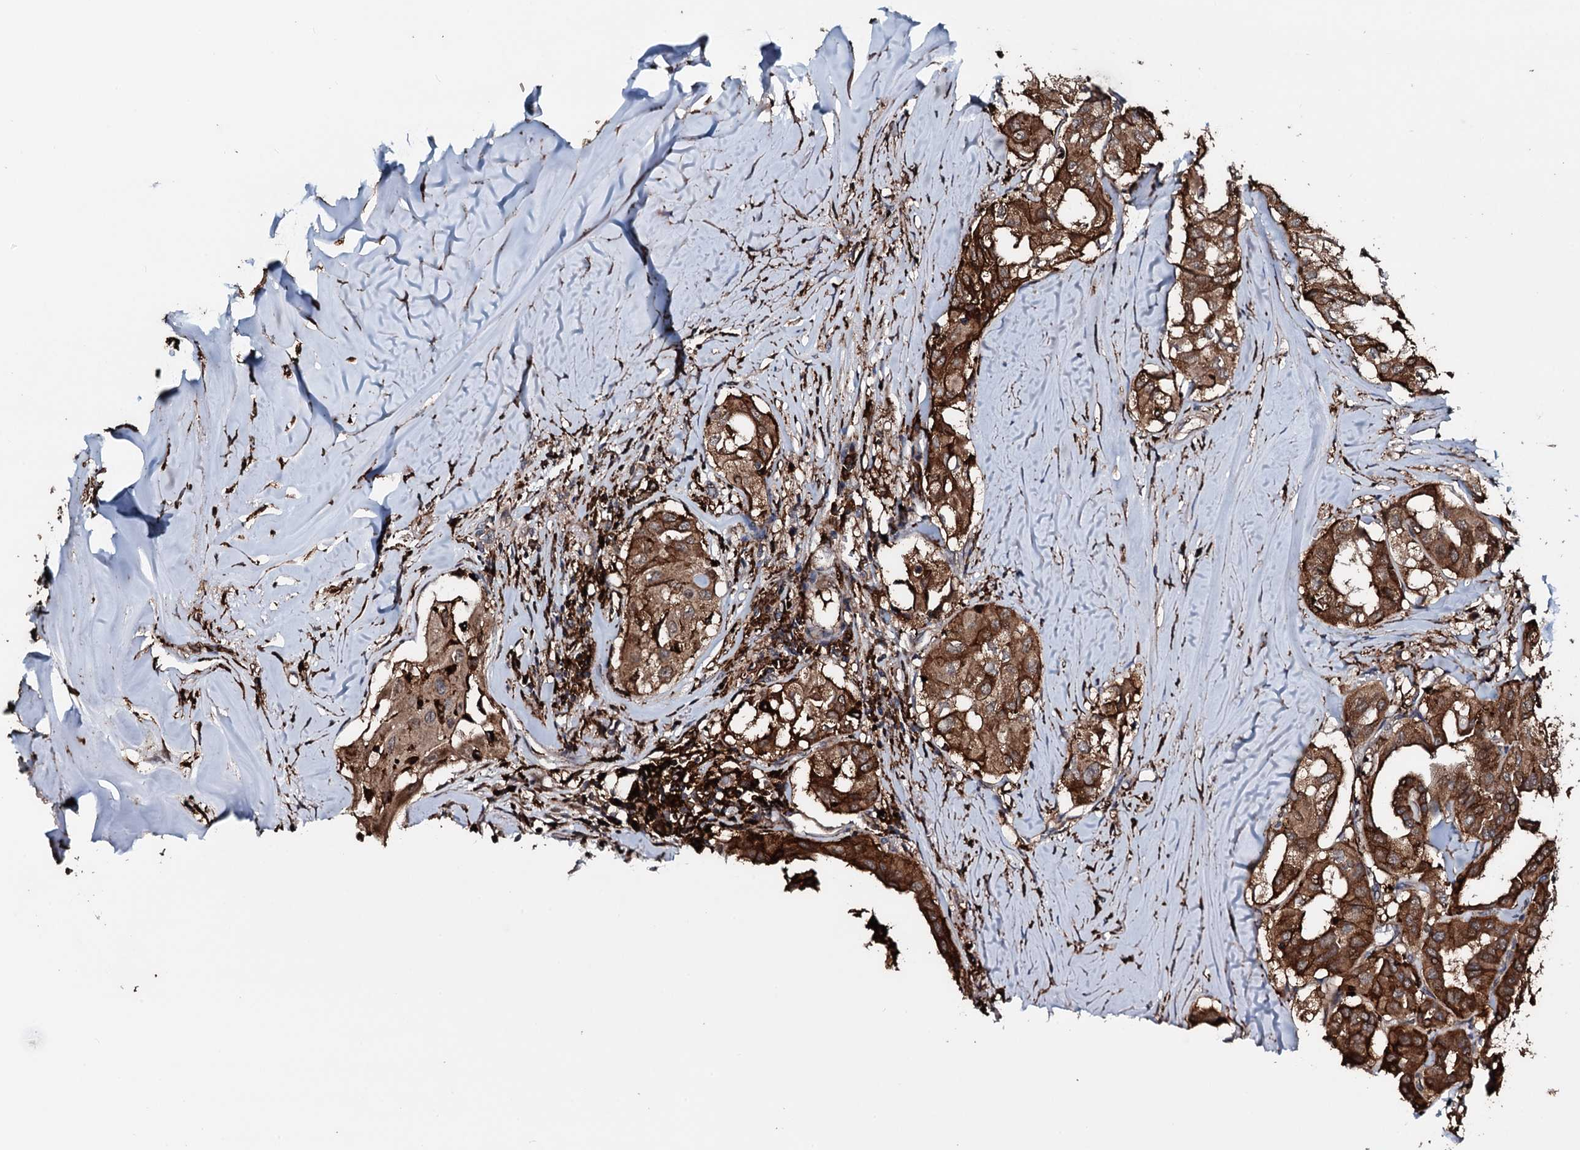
{"staining": {"intensity": "strong", "quantity": ">75%", "location": "cytoplasmic/membranous"}, "tissue": "thyroid cancer", "cell_type": "Tumor cells", "image_type": "cancer", "snomed": [{"axis": "morphology", "description": "Papillary adenocarcinoma, NOS"}, {"axis": "topography", "description": "Thyroid gland"}], "caption": "Immunohistochemistry (DAB (3,3'-diaminobenzidine)) staining of human thyroid papillary adenocarcinoma displays strong cytoplasmic/membranous protein staining in approximately >75% of tumor cells. The staining is performed using DAB (3,3'-diaminobenzidine) brown chromogen to label protein expression. The nuclei are counter-stained blue using hematoxylin.", "gene": "TPGS2", "patient": {"sex": "female", "age": 59}}